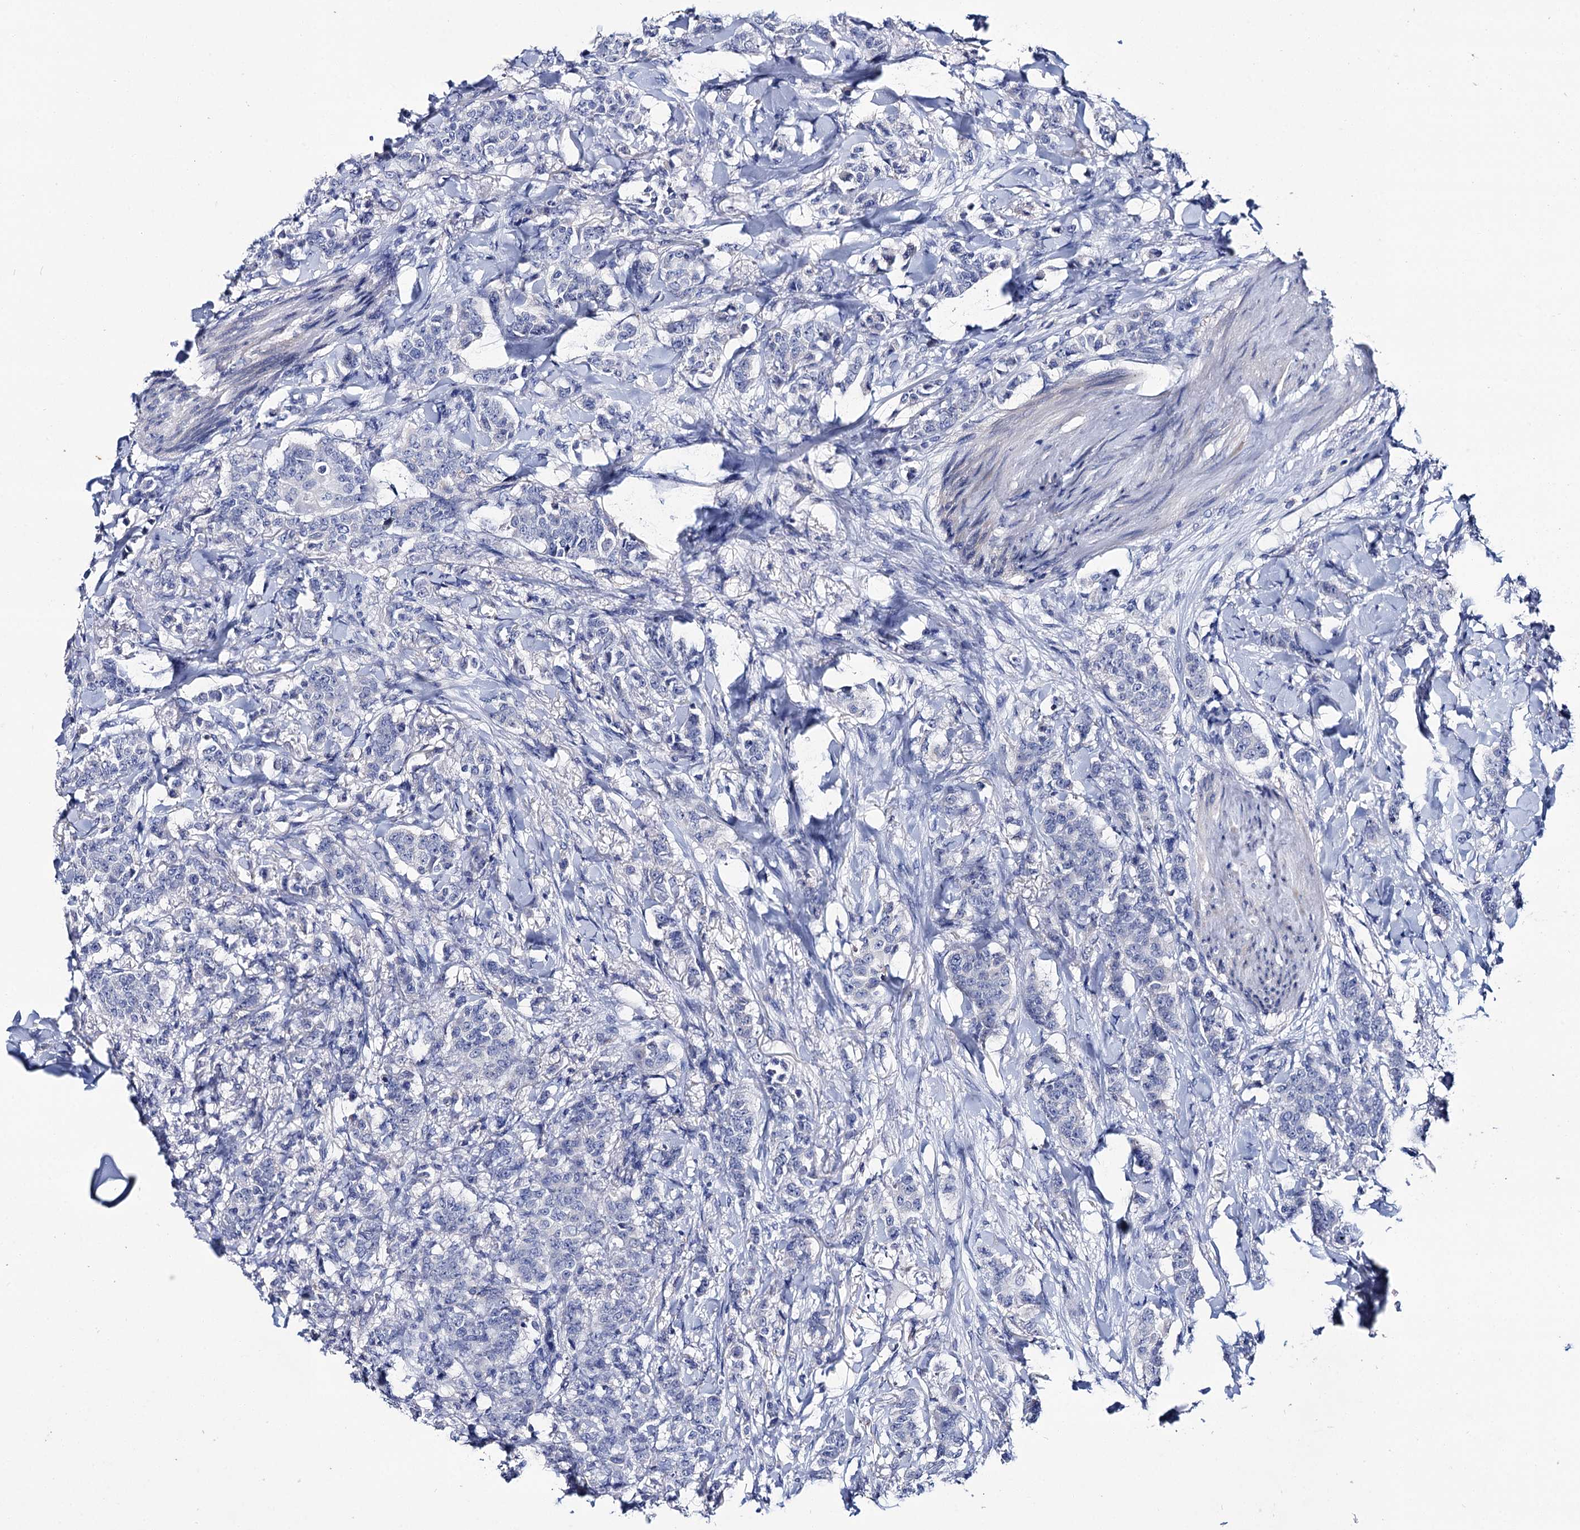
{"staining": {"intensity": "negative", "quantity": "none", "location": "none"}, "tissue": "breast cancer", "cell_type": "Tumor cells", "image_type": "cancer", "snomed": [{"axis": "morphology", "description": "Duct carcinoma"}, {"axis": "topography", "description": "Breast"}], "caption": "This photomicrograph is of breast infiltrating ductal carcinoma stained with IHC to label a protein in brown with the nuclei are counter-stained blue. There is no staining in tumor cells.", "gene": "LYZL4", "patient": {"sex": "female", "age": 40}}